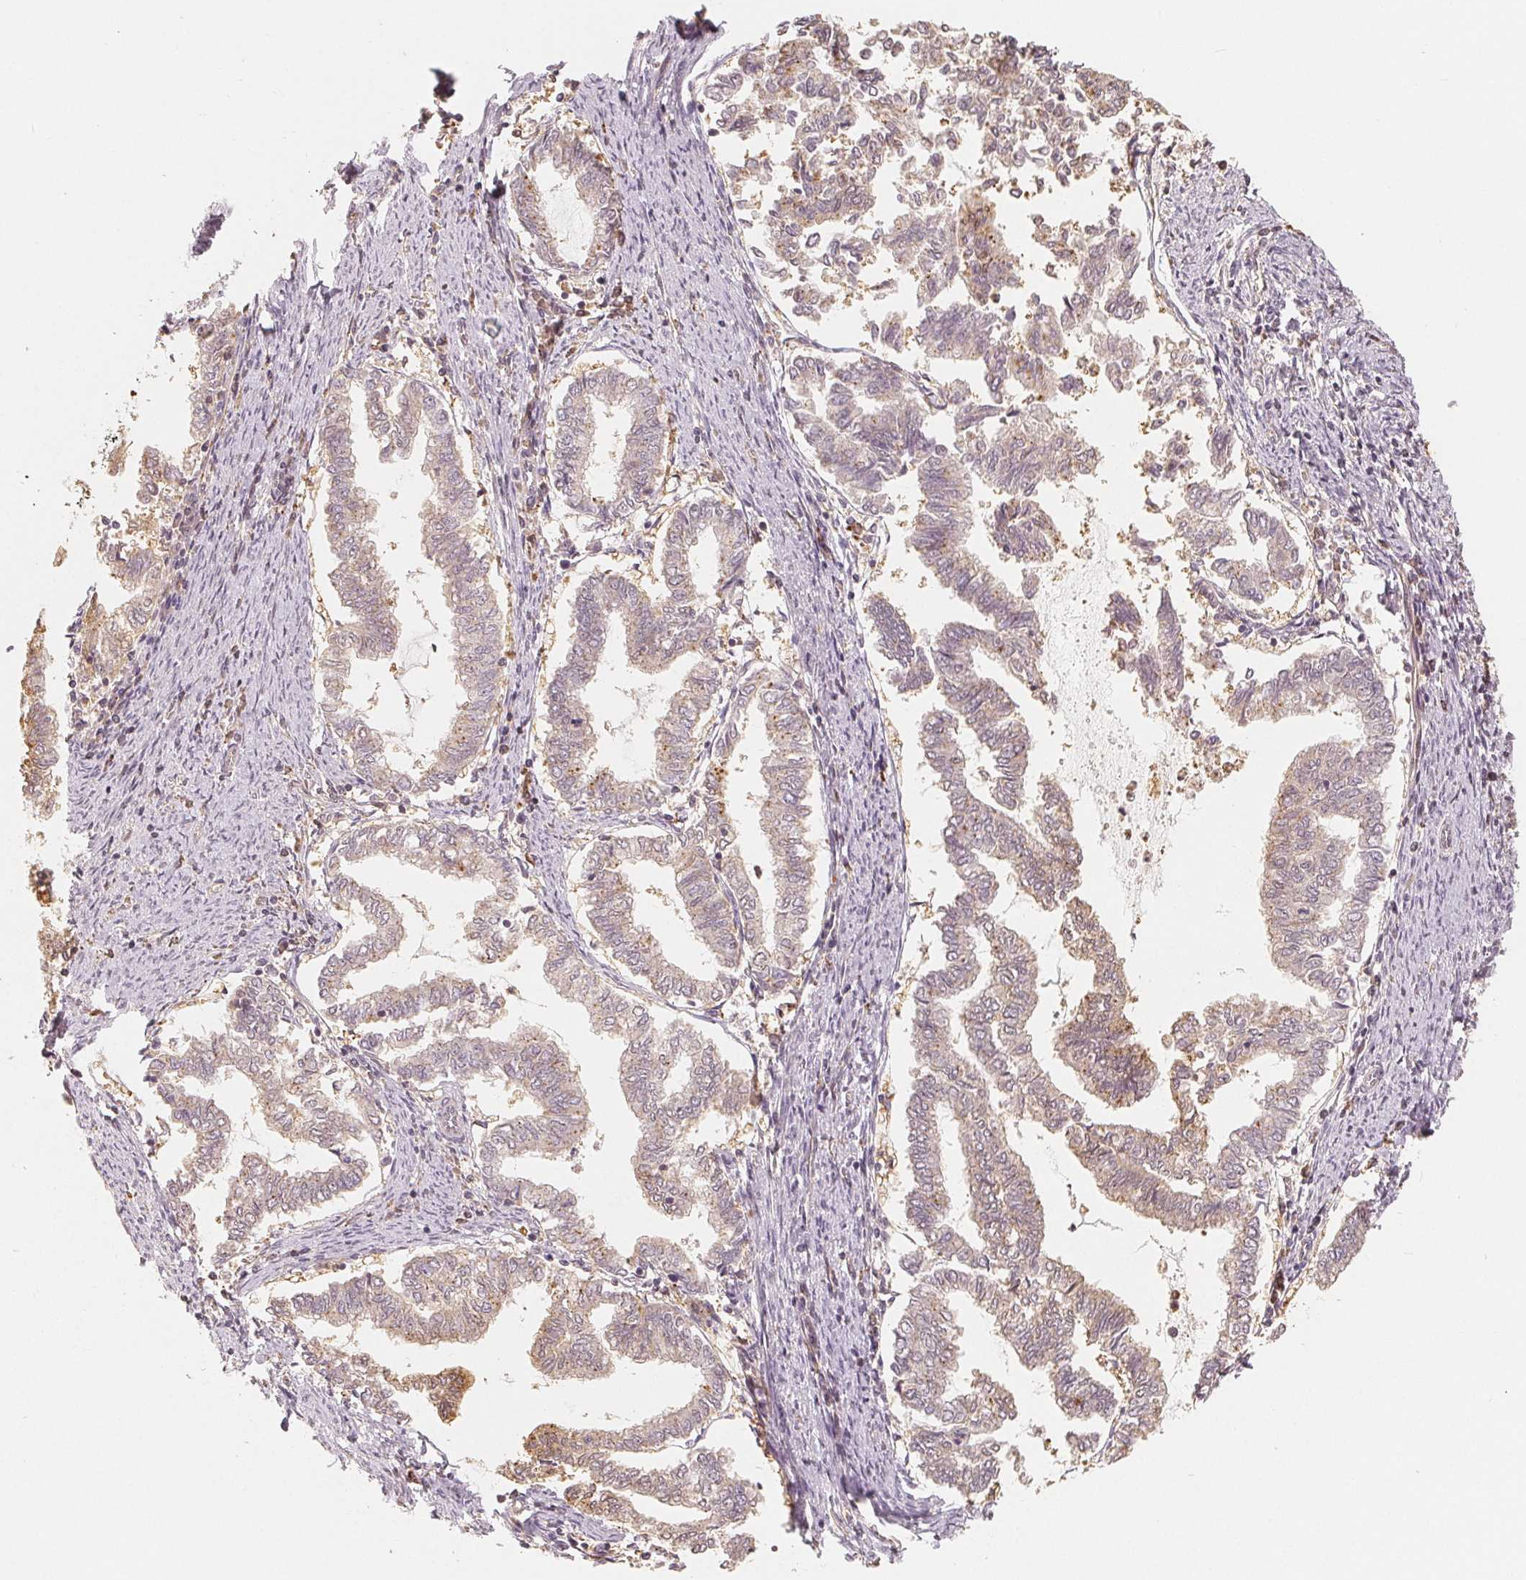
{"staining": {"intensity": "weak", "quantity": "<25%", "location": "cytoplasmic/membranous"}, "tissue": "endometrial cancer", "cell_type": "Tumor cells", "image_type": "cancer", "snomed": [{"axis": "morphology", "description": "Adenocarcinoma, NOS"}, {"axis": "topography", "description": "Endometrium"}], "caption": "This is an immunohistochemistry (IHC) image of human adenocarcinoma (endometrial). There is no staining in tumor cells.", "gene": "GUSB", "patient": {"sex": "female", "age": 79}}